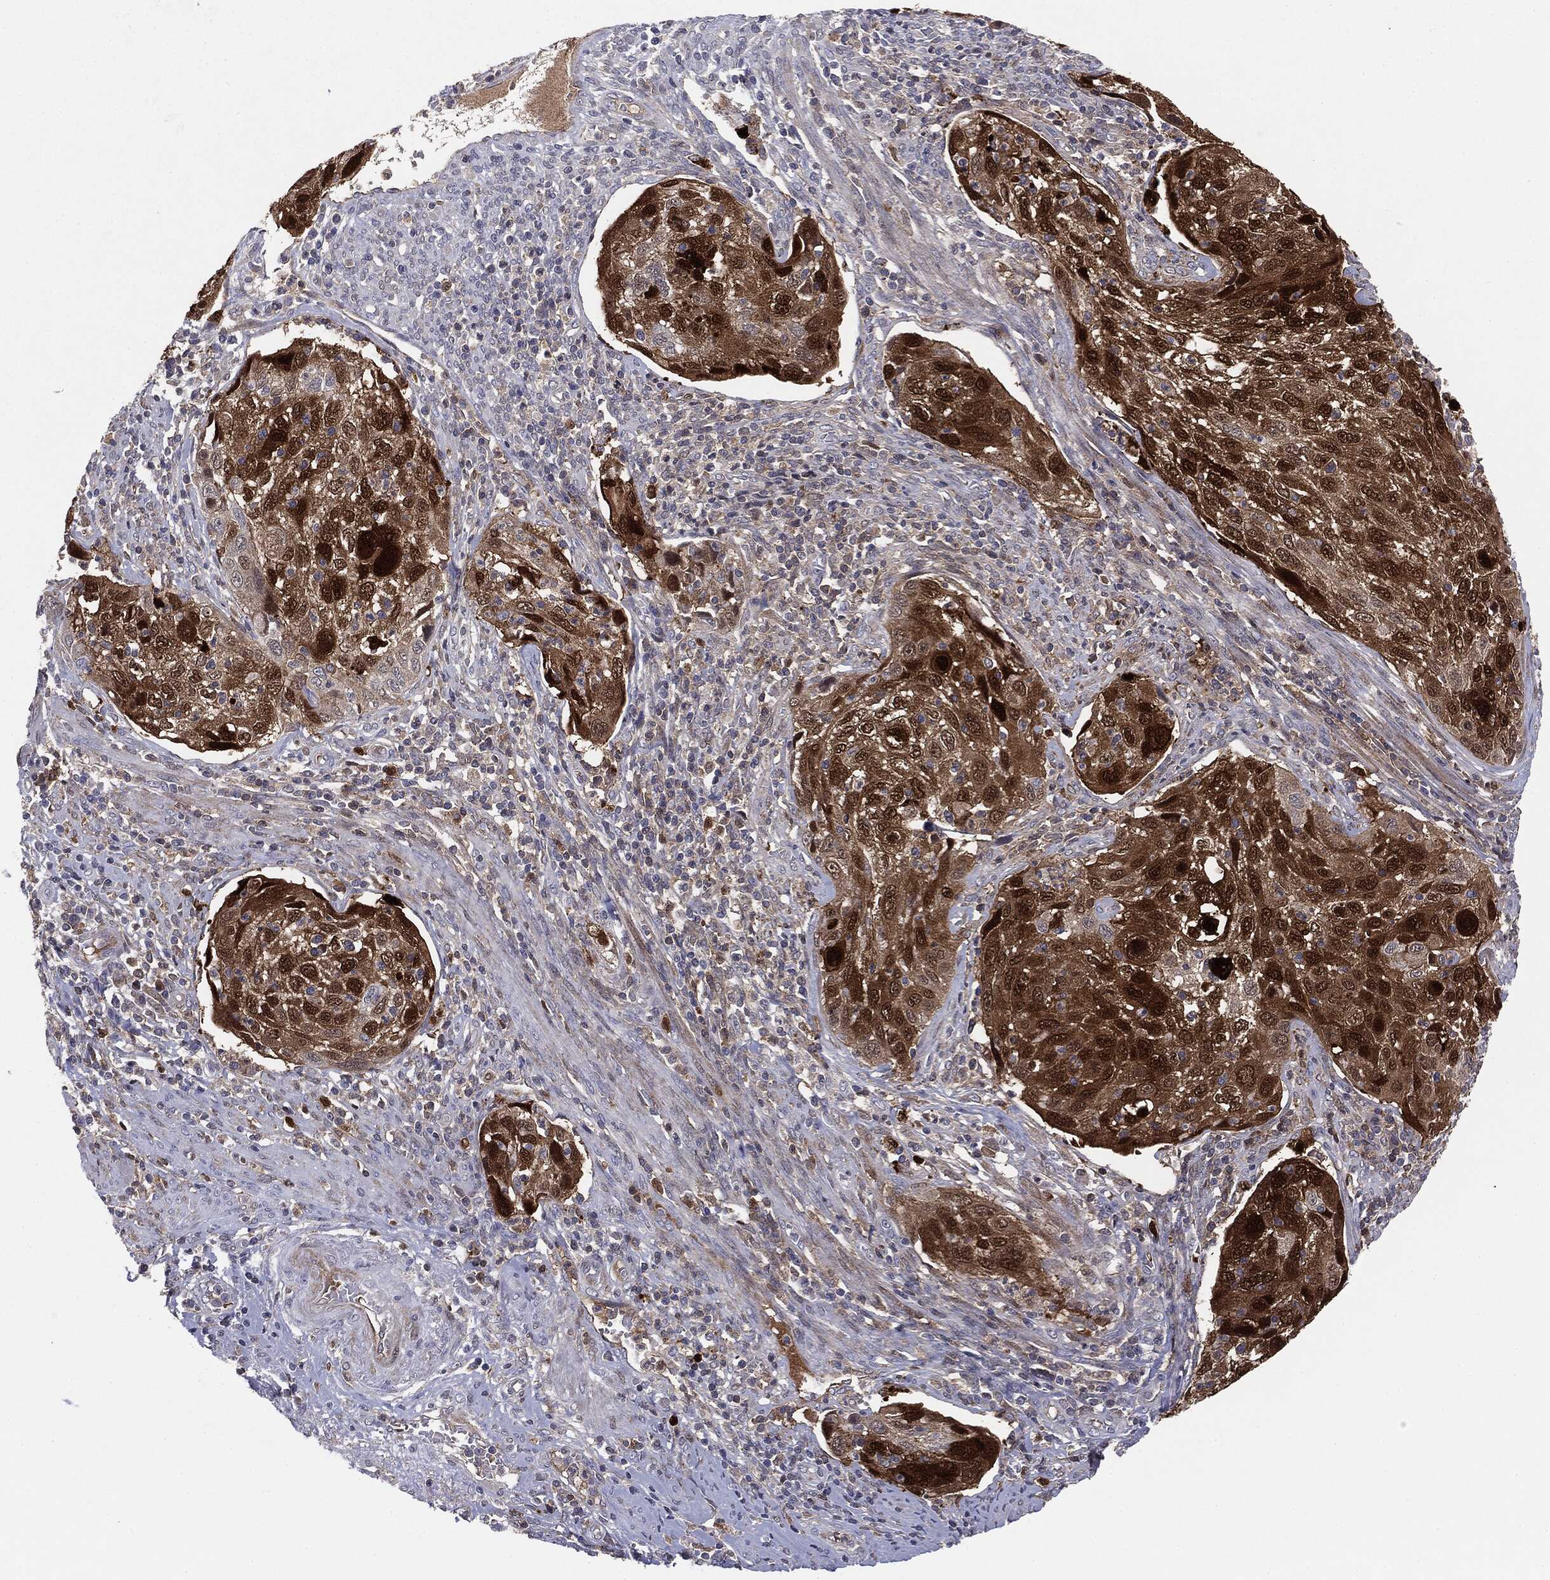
{"staining": {"intensity": "strong", "quantity": ">75%", "location": "cytoplasmic/membranous,nuclear"}, "tissue": "cervical cancer", "cell_type": "Tumor cells", "image_type": "cancer", "snomed": [{"axis": "morphology", "description": "Squamous cell carcinoma, NOS"}, {"axis": "topography", "description": "Cervix"}], "caption": "An immunohistochemistry (IHC) histopathology image of neoplastic tissue is shown. Protein staining in brown labels strong cytoplasmic/membranous and nuclear positivity in cervical squamous cell carcinoma within tumor cells. Using DAB (brown) and hematoxylin (blue) stains, captured at high magnification using brightfield microscopy.", "gene": "SERPINB4", "patient": {"sex": "female", "age": 70}}